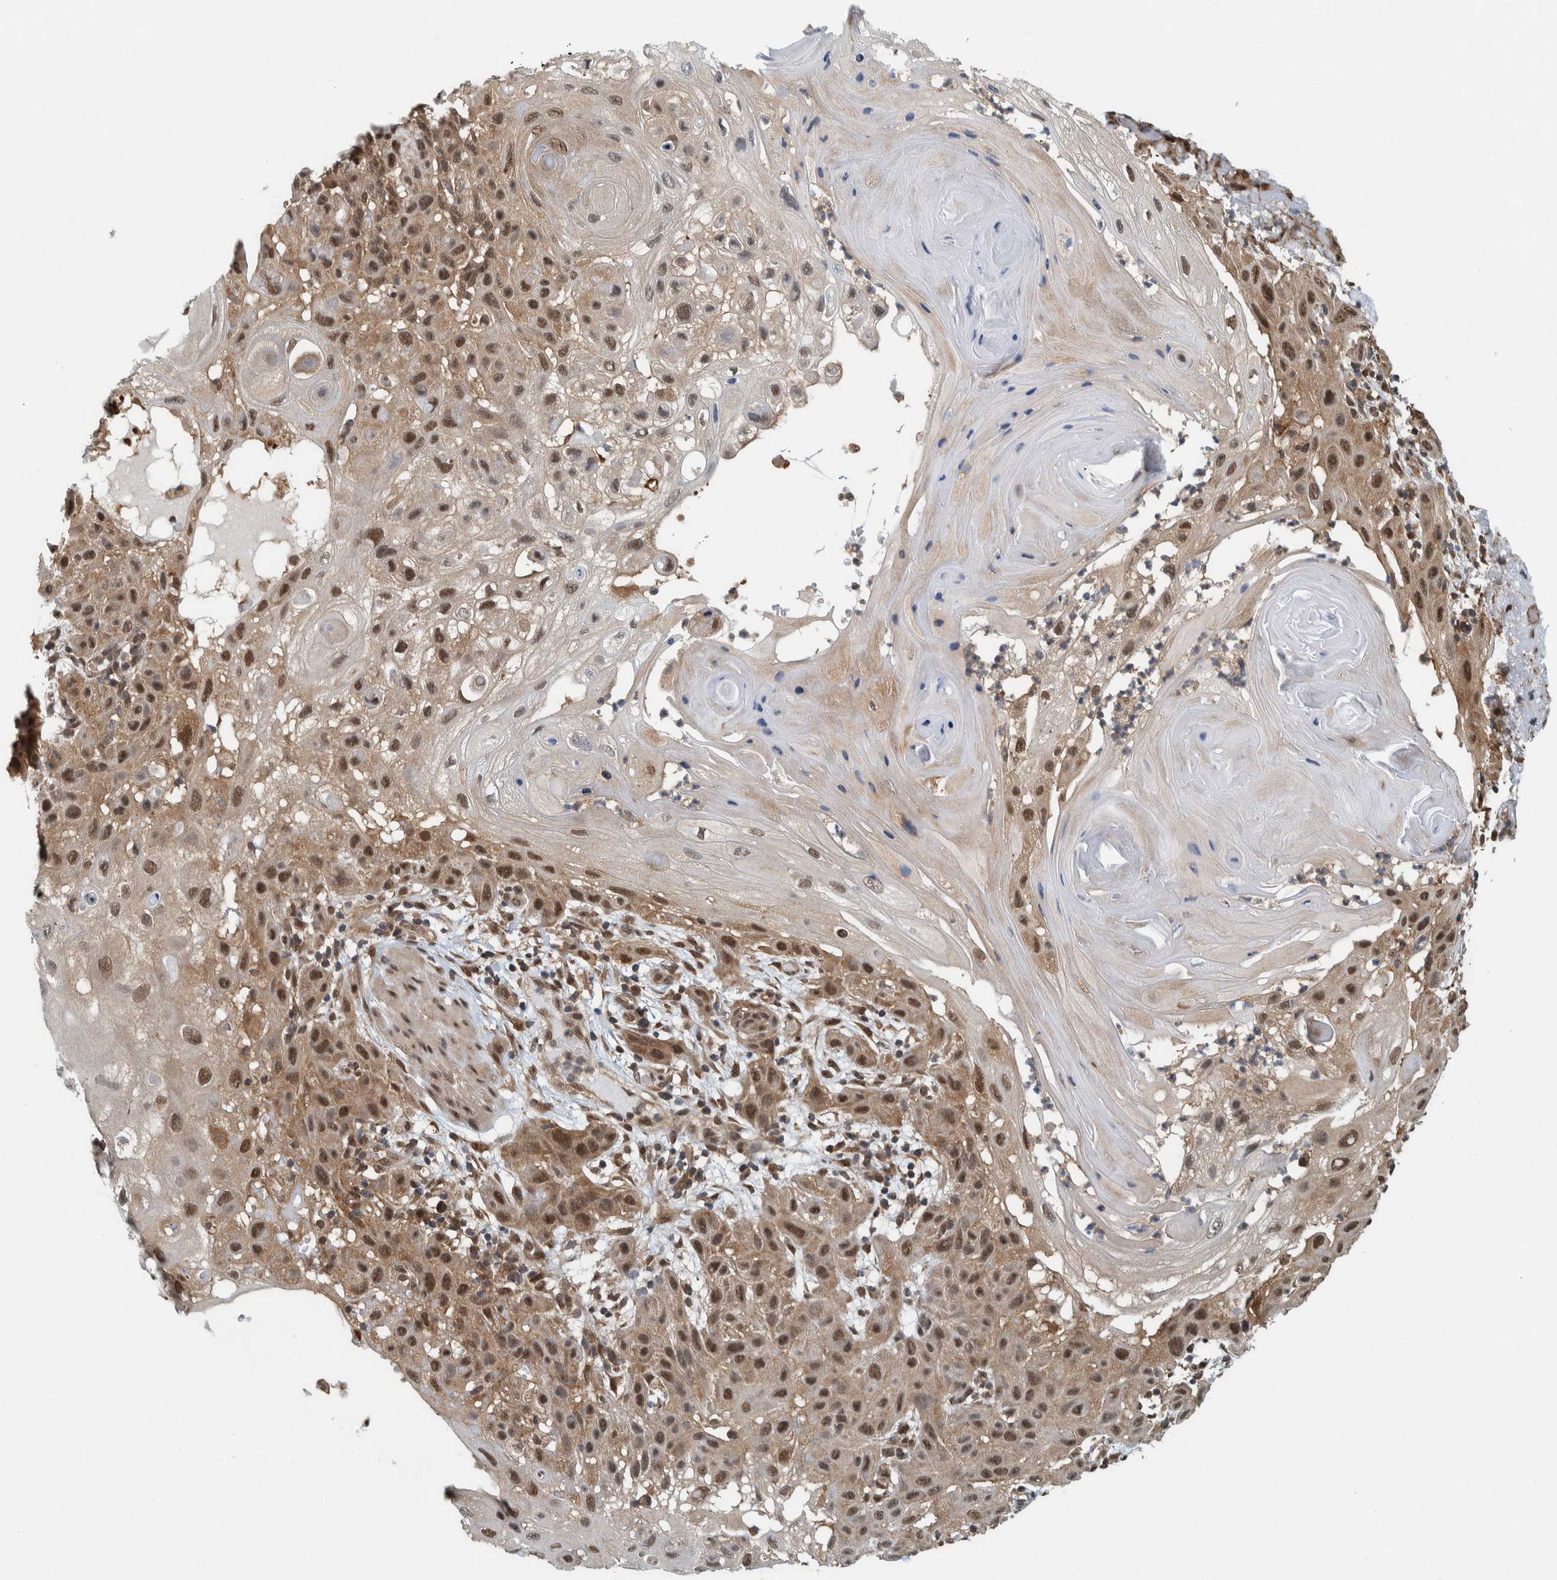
{"staining": {"intensity": "moderate", "quantity": ">75%", "location": "nuclear"}, "tissue": "skin cancer", "cell_type": "Tumor cells", "image_type": "cancer", "snomed": [{"axis": "morphology", "description": "Squamous cell carcinoma, NOS"}, {"axis": "topography", "description": "Skin"}], "caption": "A micrograph of human skin cancer stained for a protein reveals moderate nuclear brown staining in tumor cells.", "gene": "COPS3", "patient": {"sex": "female", "age": 96}}